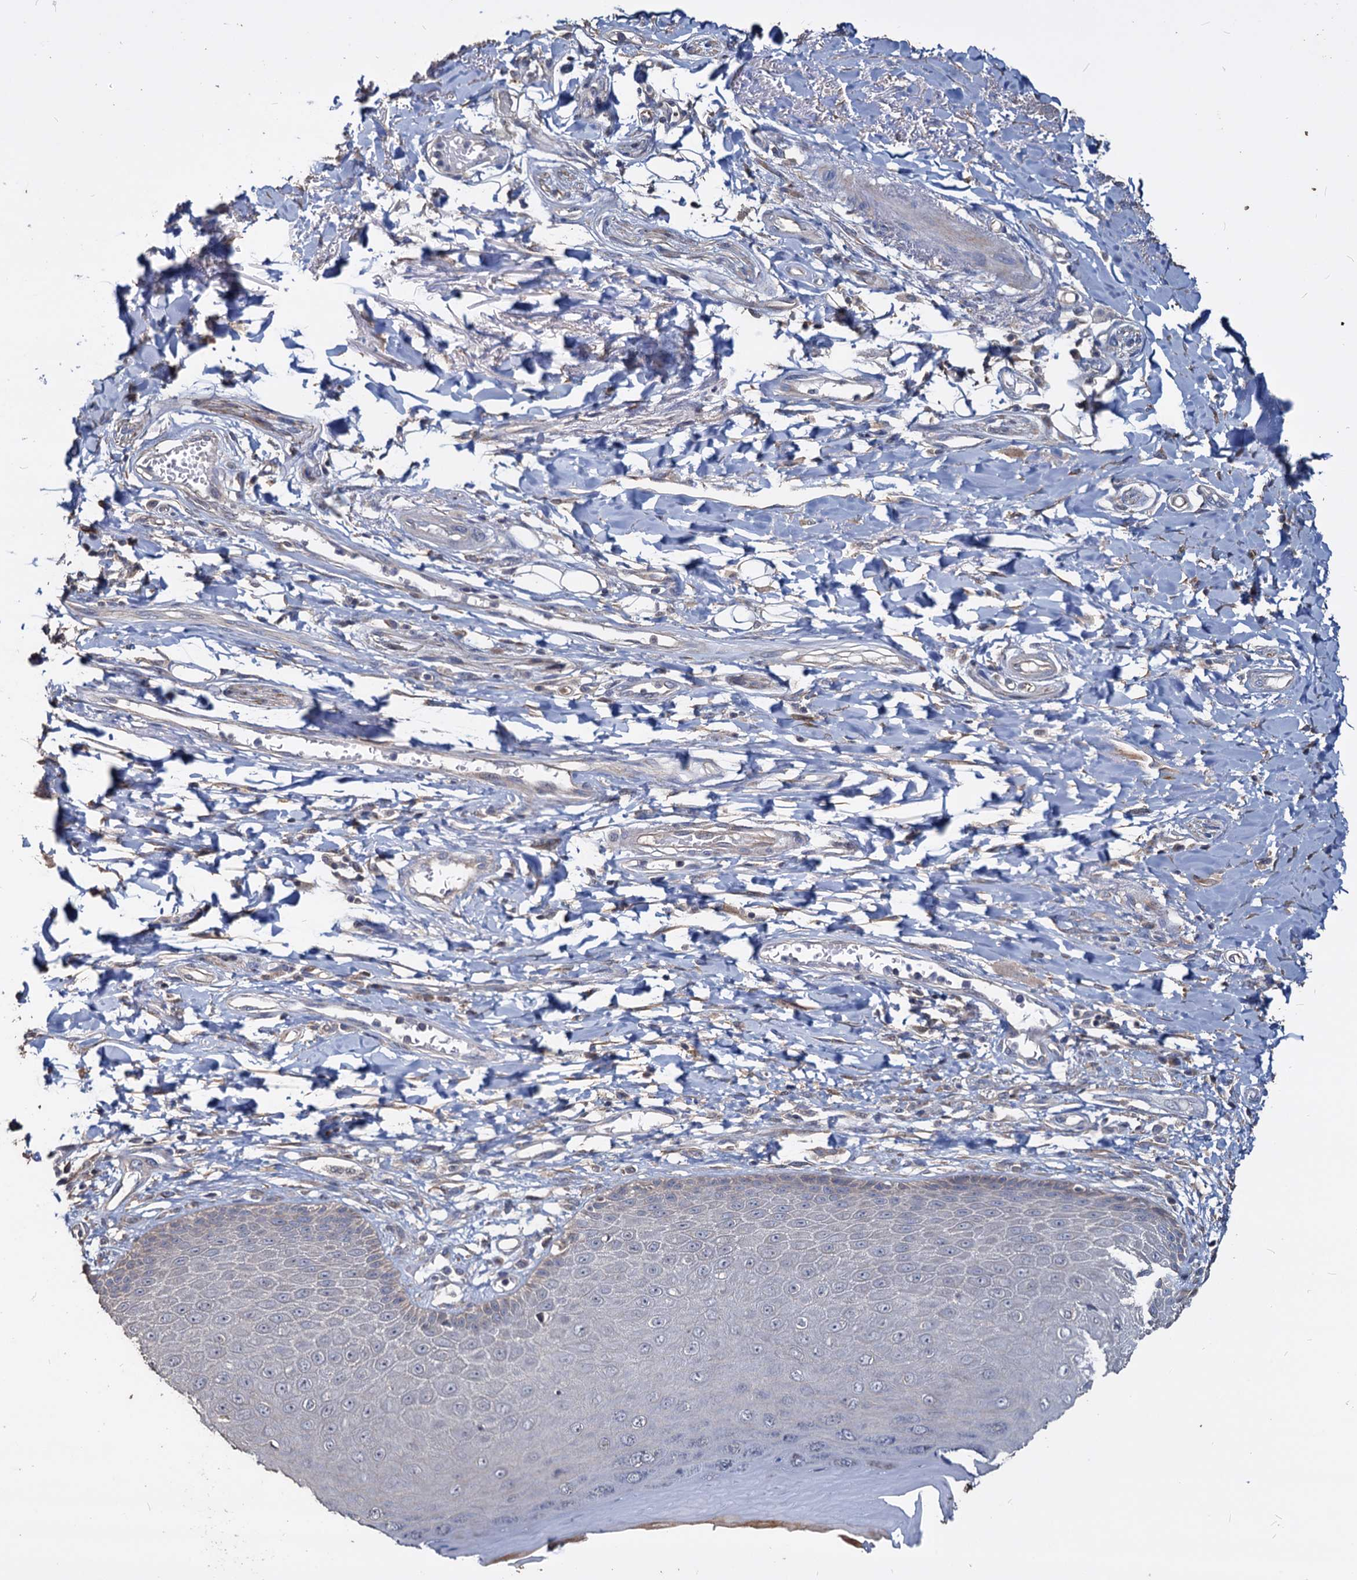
{"staining": {"intensity": "moderate", "quantity": "25%-75%", "location": "cytoplasmic/membranous"}, "tissue": "skin", "cell_type": "Epidermal cells", "image_type": "normal", "snomed": [{"axis": "morphology", "description": "Normal tissue, NOS"}, {"axis": "topography", "description": "Anal"}], "caption": "Immunohistochemistry (IHC) photomicrograph of unremarkable skin stained for a protein (brown), which demonstrates medium levels of moderate cytoplasmic/membranous staining in about 25%-75% of epidermal cells.", "gene": "DEPDC4", "patient": {"sex": "male", "age": 78}}